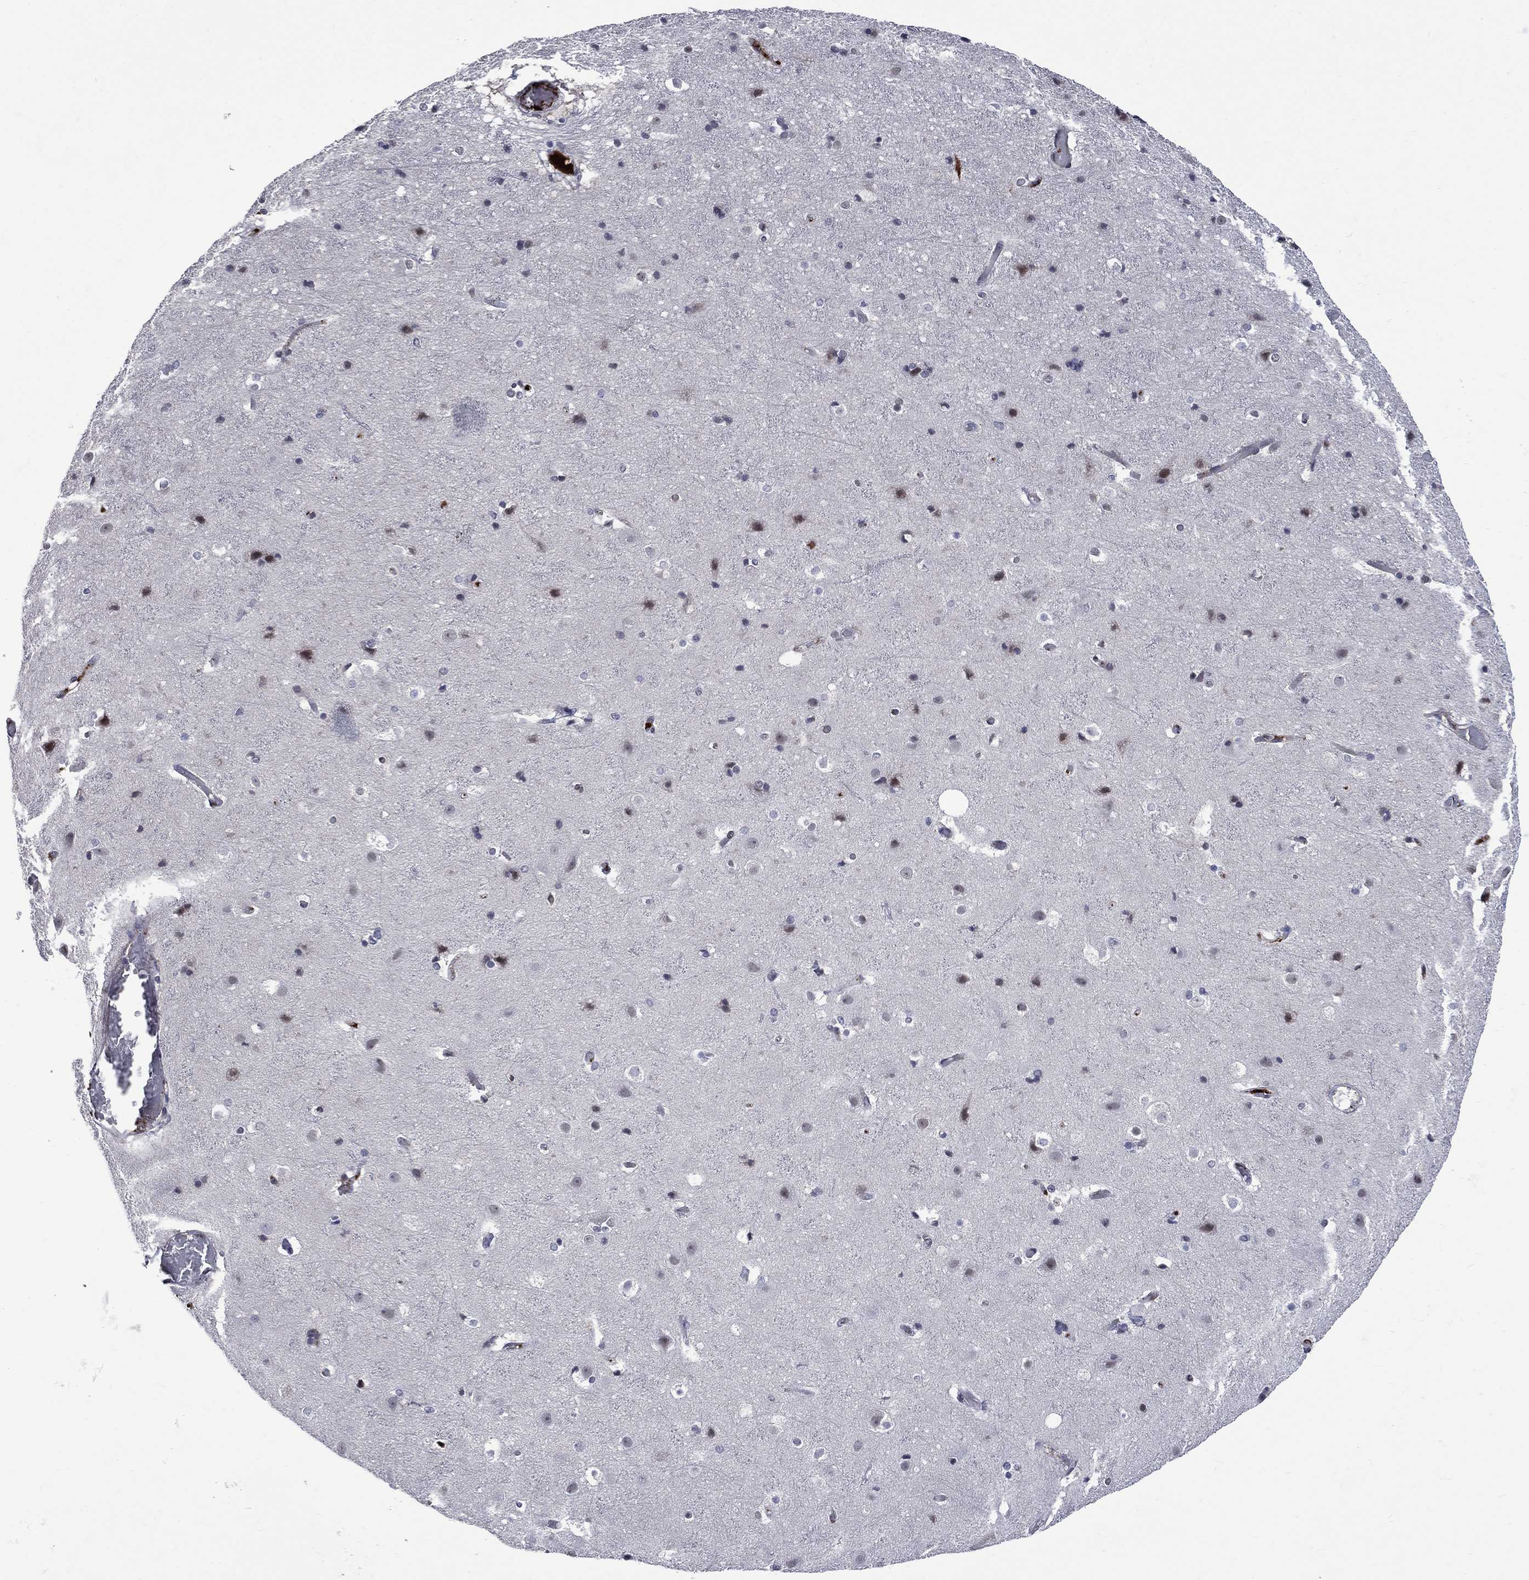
{"staining": {"intensity": "negative", "quantity": "none", "location": "none"}, "tissue": "cerebral cortex", "cell_type": "Endothelial cells", "image_type": "normal", "snomed": [{"axis": "morphology", "description": "Normal tissue, NOS"}, {"axis": "topography", "description": "Cerebral cortex"}], "caption": "This is a histopathology image of immunohistochemistry staining of normal cerebral cortex, which shows no expression in endothelial cells.", "gene": "FGG", "patient": {"sex": "female", "age": 52}}